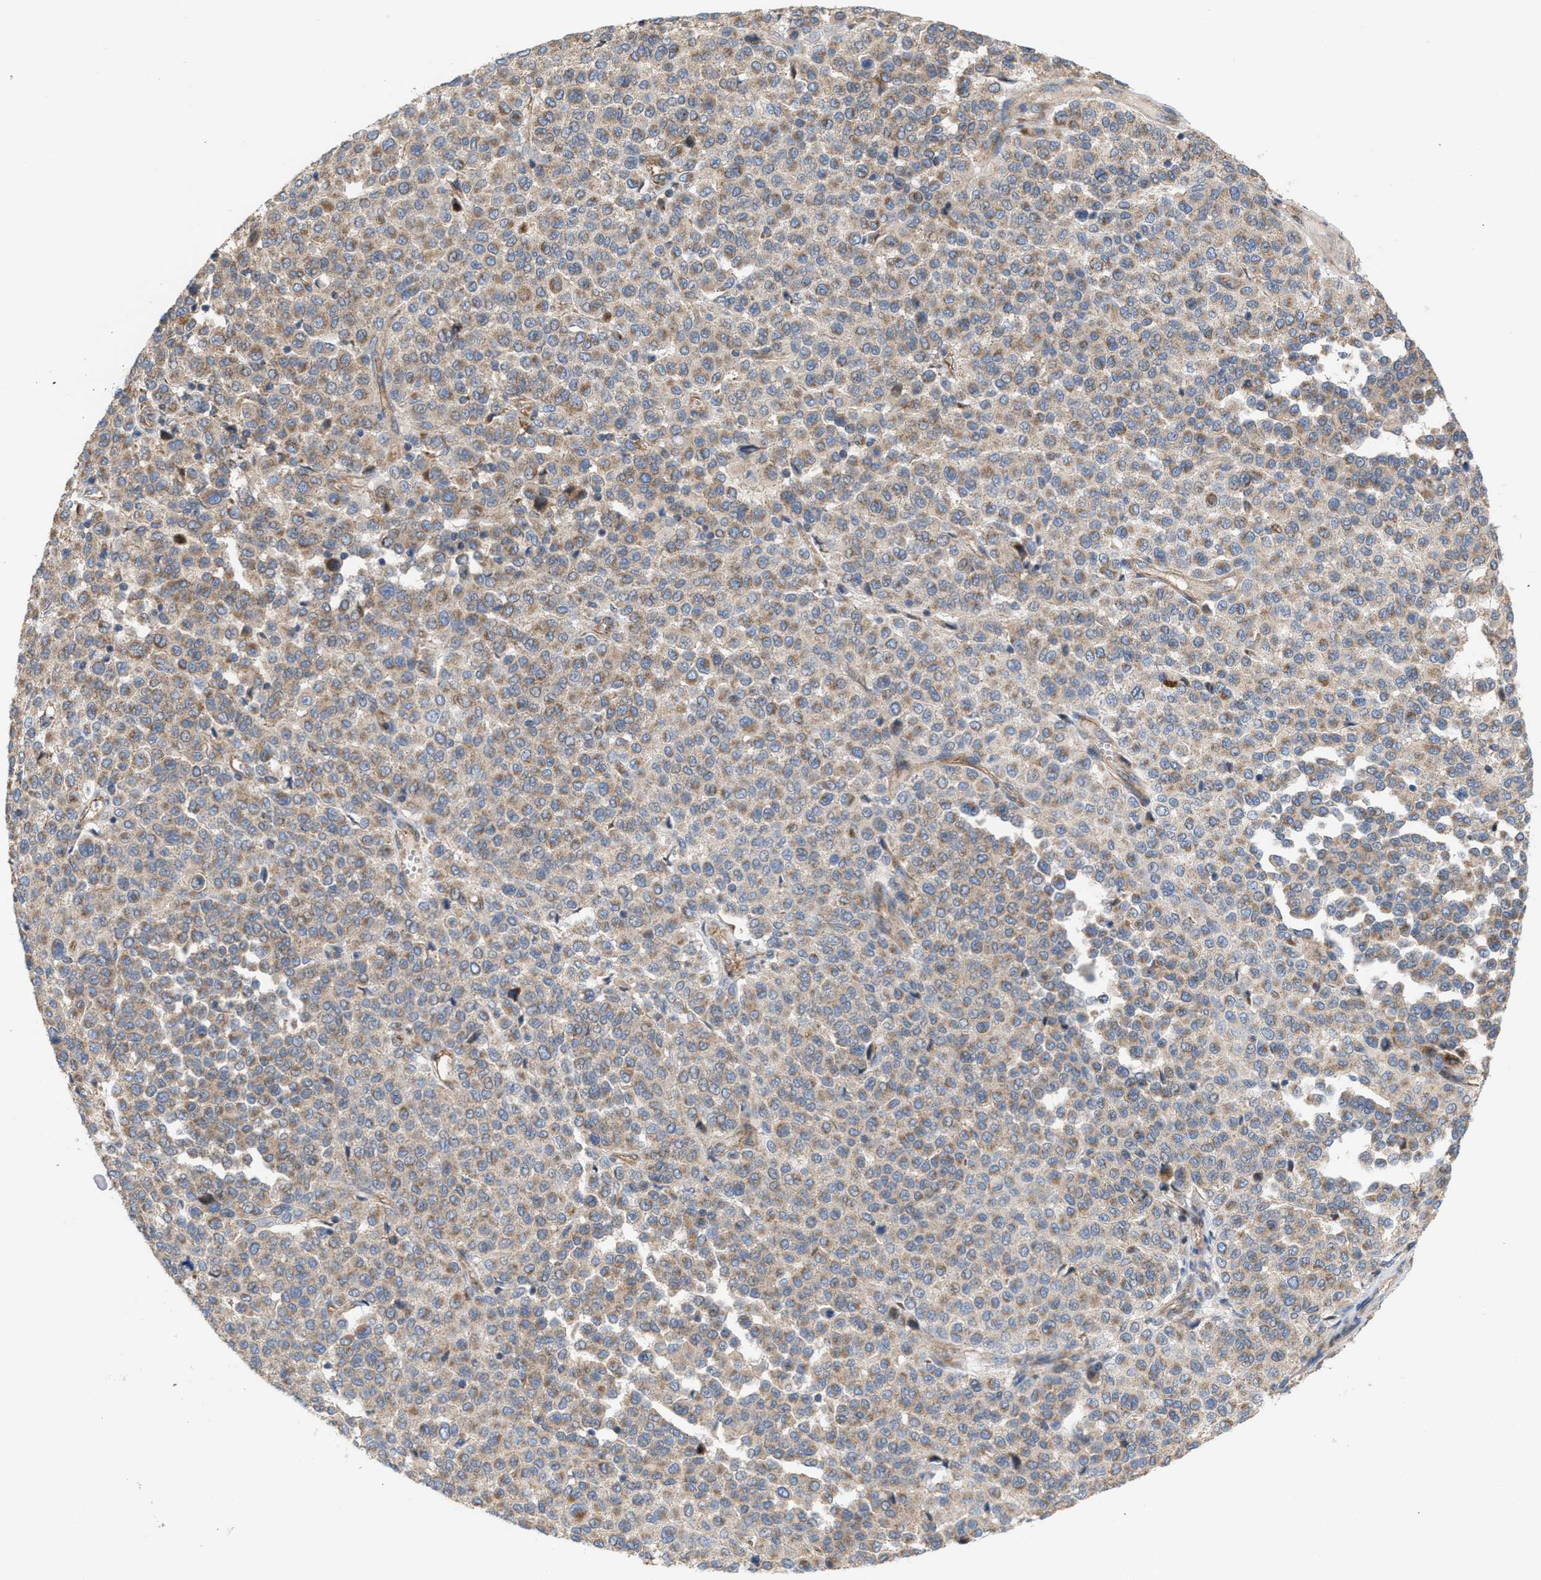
{"staining": {"intensity": "weak", "quantity": "25%-75%", "location": "cytoplasmic/membranous"}, "tissue": "melanoma", "cell_type": "Tumor cells", "image_type": "cancer", "snomed": [{"axis": "morphology", "description": "Malignant melanoma, Metastatic site"}, {"axis": "topography", "description": "Pancreas"}], "caption": "Tumor cells demonstrate low levels of weak cytoplasmic/membranous staining in approximately 25%-75% of cells in human melanoma.", "gene": "OXSM", "patient": {"sex": "female", "age": 30}}